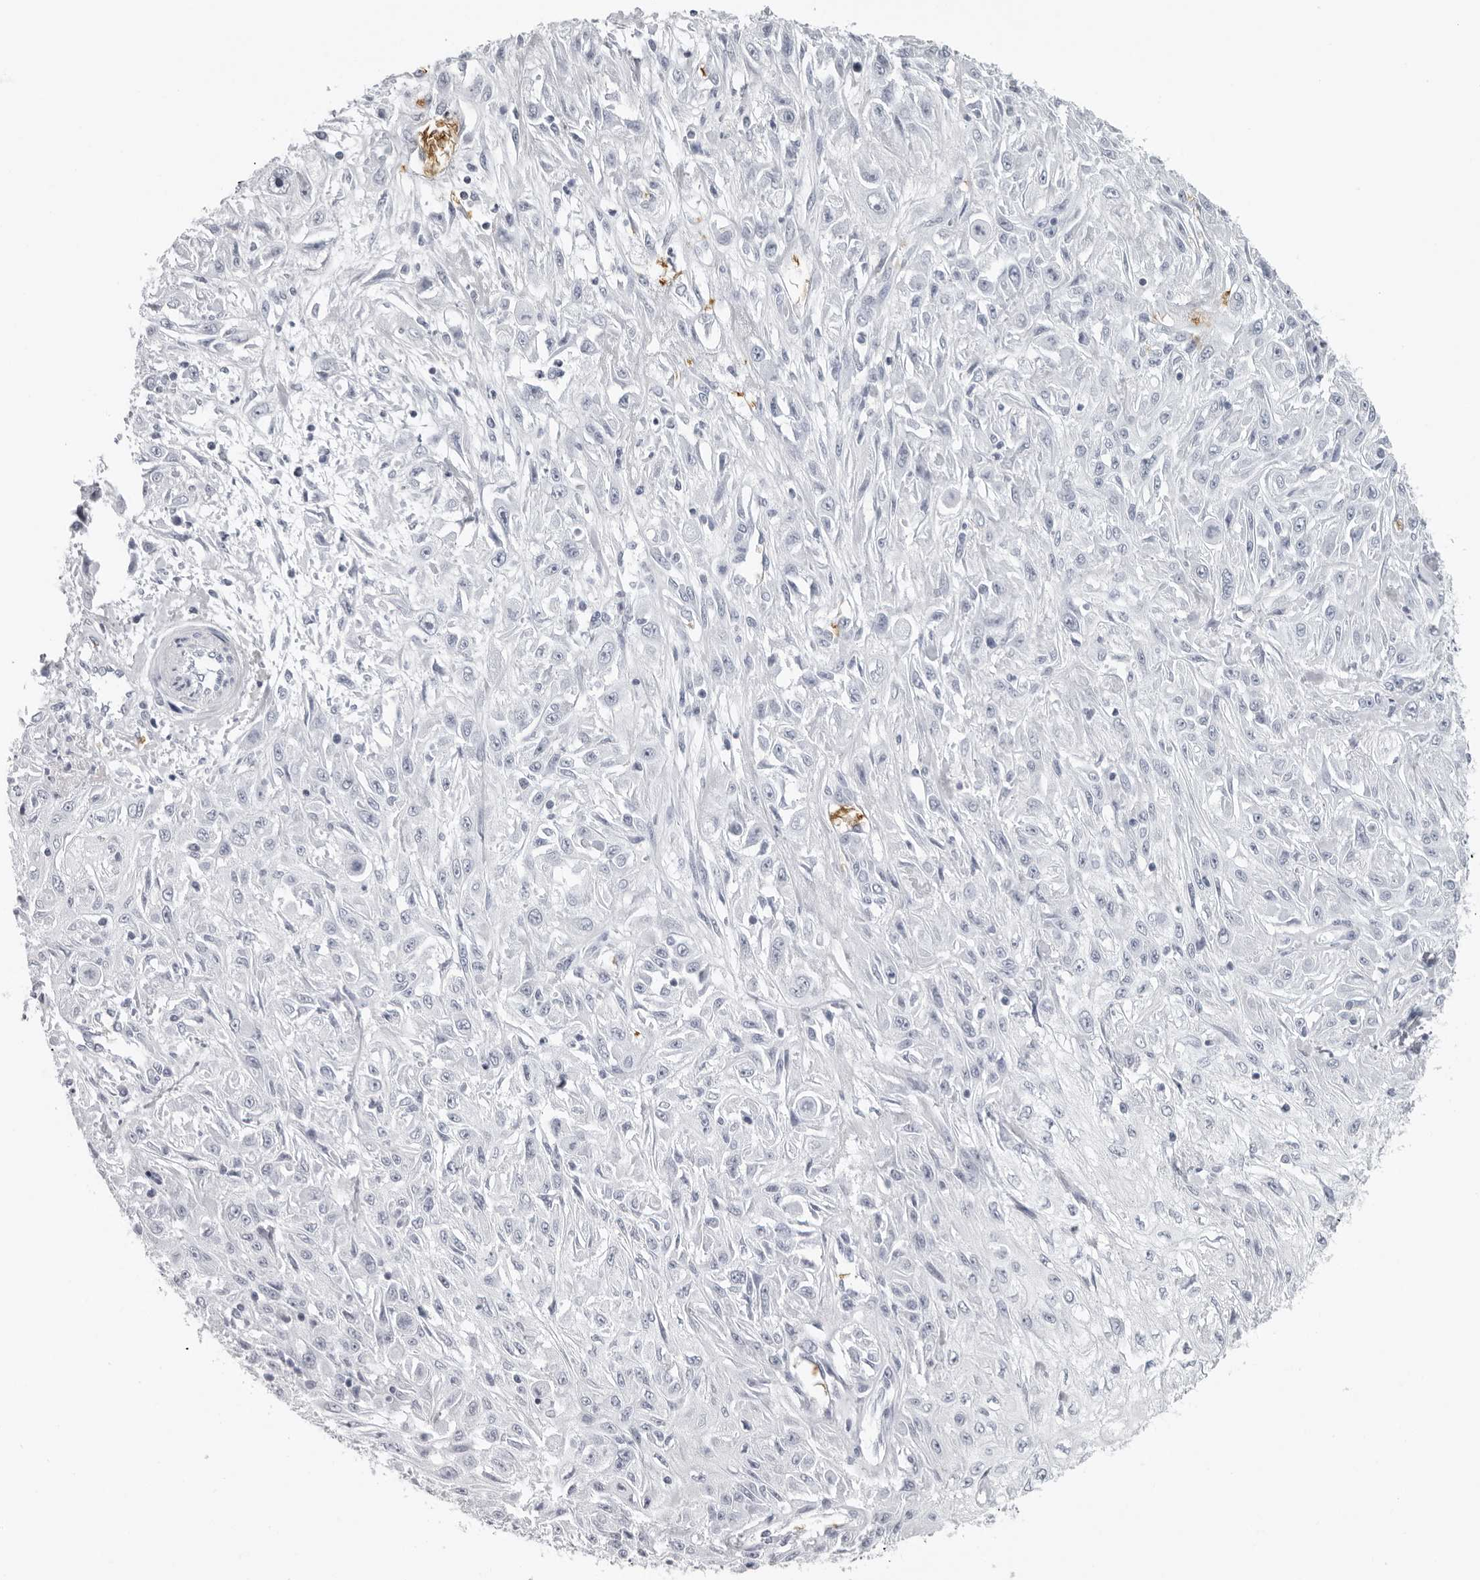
{"staining": {"intensity": "negative", "quantity": "none", "location": "none"}, "tissue": "skin cancer", "cell_type": "Tumor cells", "image_type": "cancer", "snomed": [{"axis": "morphology", "description": "Squamous cell carcinoma, NOS"}, {"axis": "morphology", "description": "Squamous cell carcinoma, metastatic, NOS"}, {"axis": "topography", "description": "Skin"}, {"axis": "topography", "description": "Lymph node"}], "caption": "A high-resolution image shows immunohistochemistry staining of skin cancer (metastatic squamous cell carcinoma), which demonstrates no significant positivity in tumor cells.", "gene": "EPB41", "patient": {"sex": "male", "age": 75}}